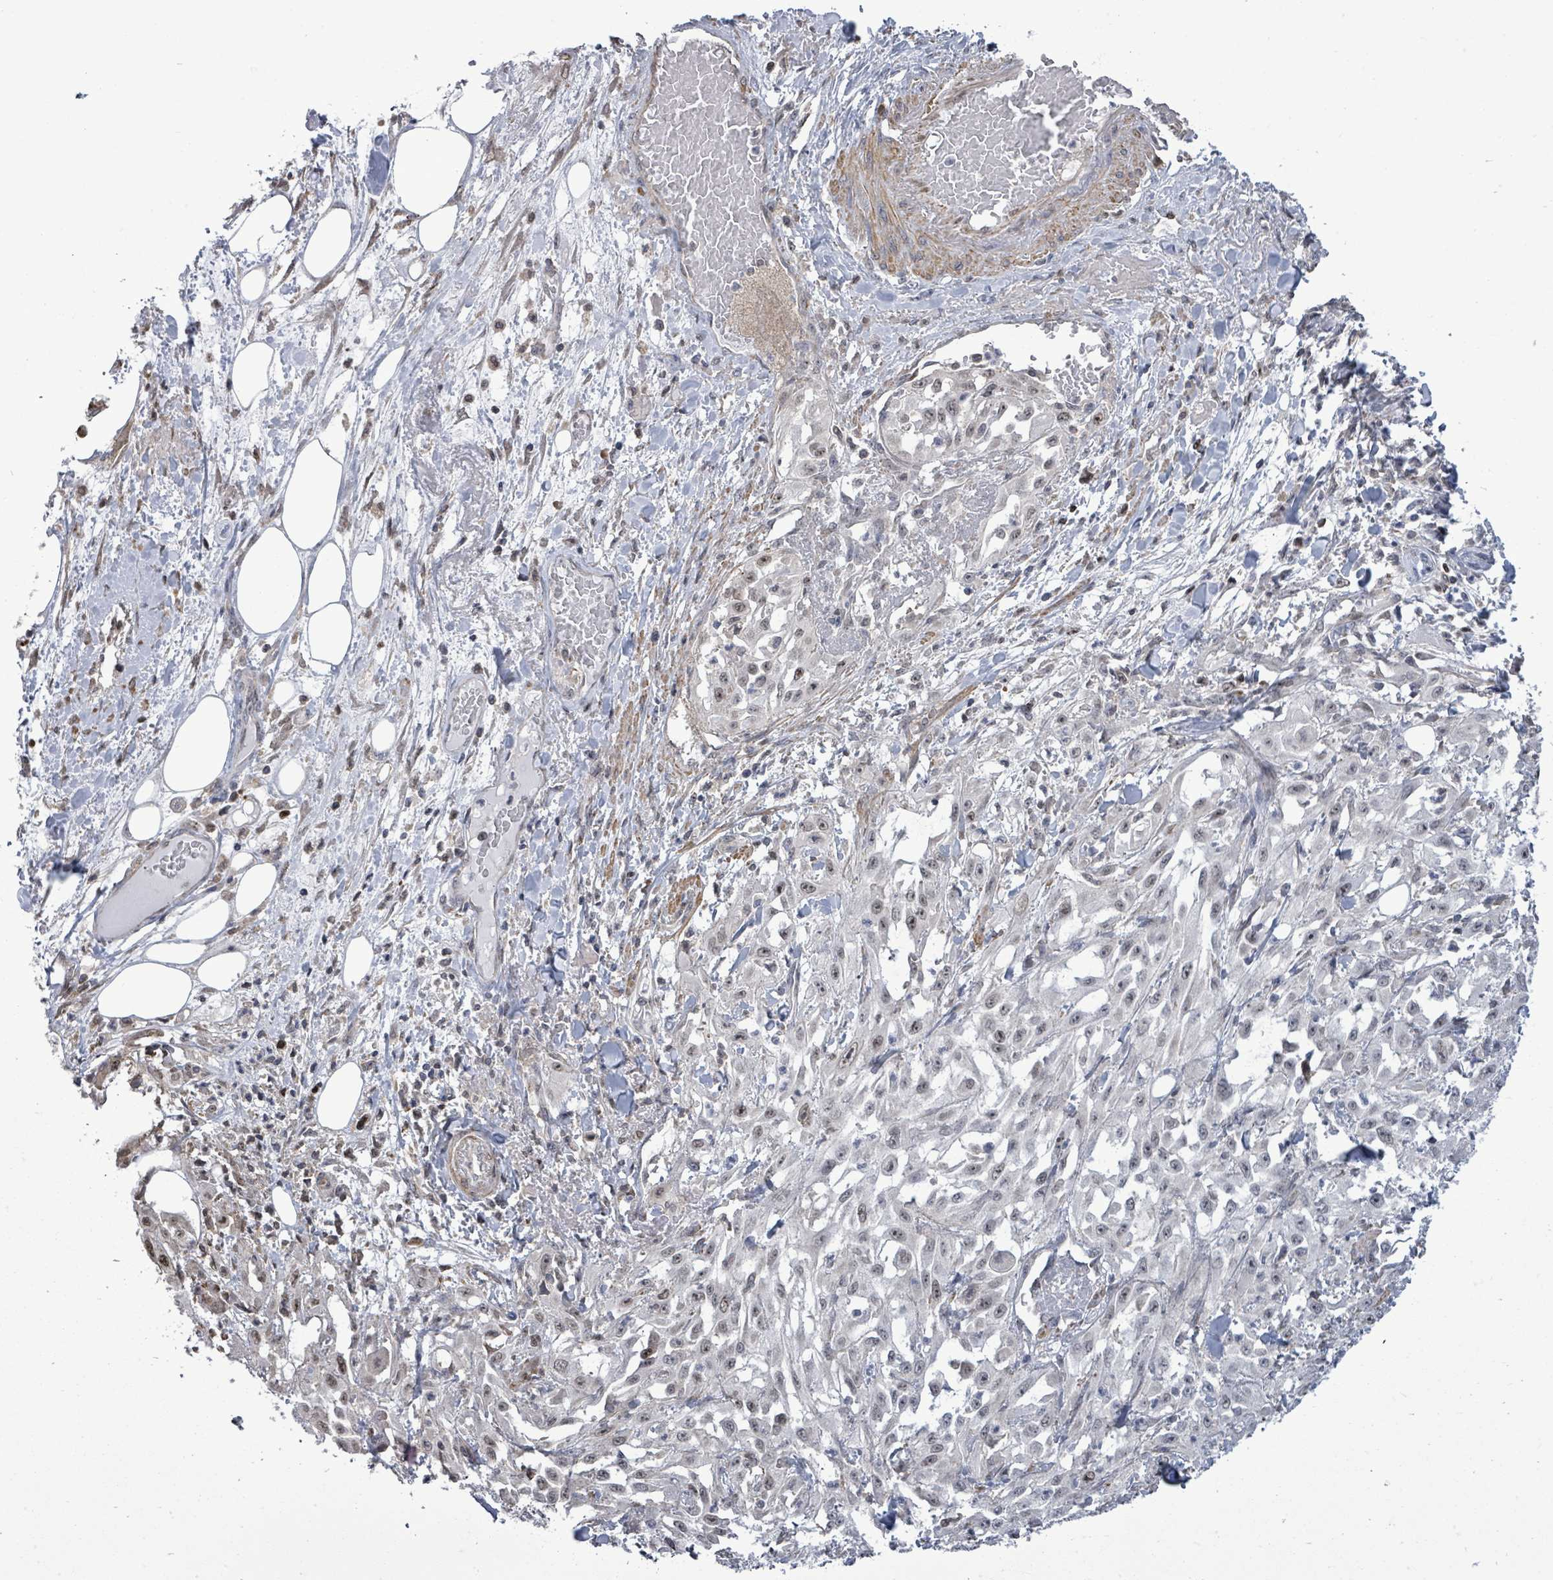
{"staining": {"intensity": "moderate", "quantity": "<25%", "location": "nuclear"}, "tissue": "skin cancer", "cell_type": "Tumor cells", "image_type": "cancer", "snomed": [{"axis": "morphology", "description": "Squamous cell carcinoma, NOS"}, {"axis": "morphology", "description": "Squamous cell carcinoma, metastatic, NOS"}, {"axis": "topography", "description": "Skin"}, {"axis": "topography", "description": "Lymph node"}], "caption": "The histopathology image demonstrates a brown stain indicating the presence of a protein in the nuclear of tumor cells in skin metastatic squamous cell carcinoma. The protein is stained brown, and the nuclei are stained in blue (DAB (3,3'-diaminobenzidine) IHC with brightfield microscopy, high magnification).", "gene": "PAPSS1", "patient": {"sex": "male", "age": 75}}